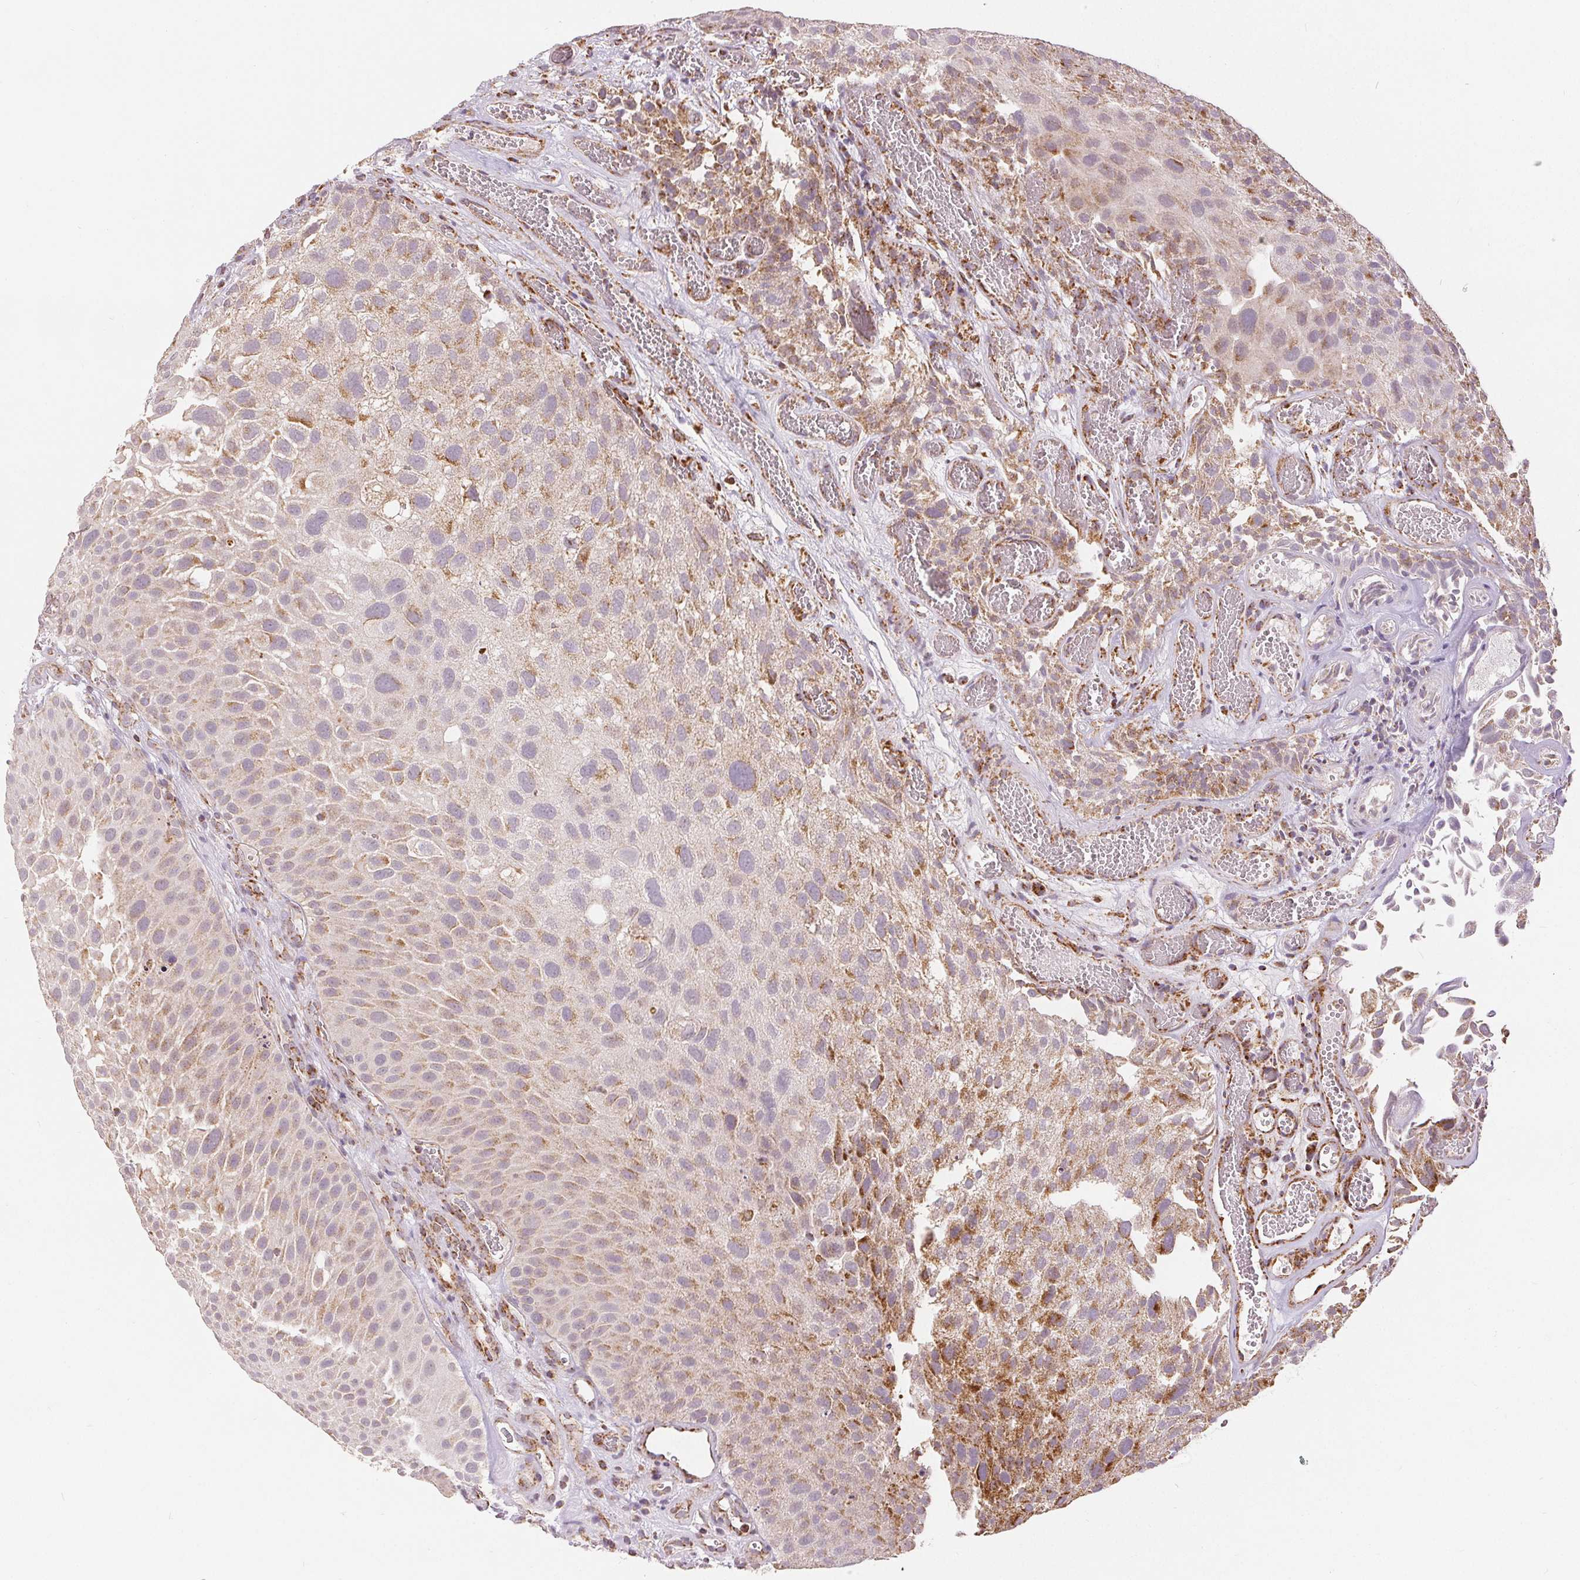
{"staining": {"intensity": "moderate", "quantity": "25%-75%", "location": "cytoplasmic/membranous"}, "tissue": "urothelial cancer", "cell_type": "Tumor cells", "image_type": "cancer", "snomed": [{"axis": "morphology", "description": "Urothelial carcinoma, Low grade"}, {"axis": "topography", "description": "Urinary bladder"}], "caption": "Human urothelial cancer stained for a protein (brown) demonstrates moderate cytoplasmic/membranous positive expression in approximately 25%-75% of tumor cells.", "gene": "SDHB", "patient": {"sex": "male", "age": 72}}